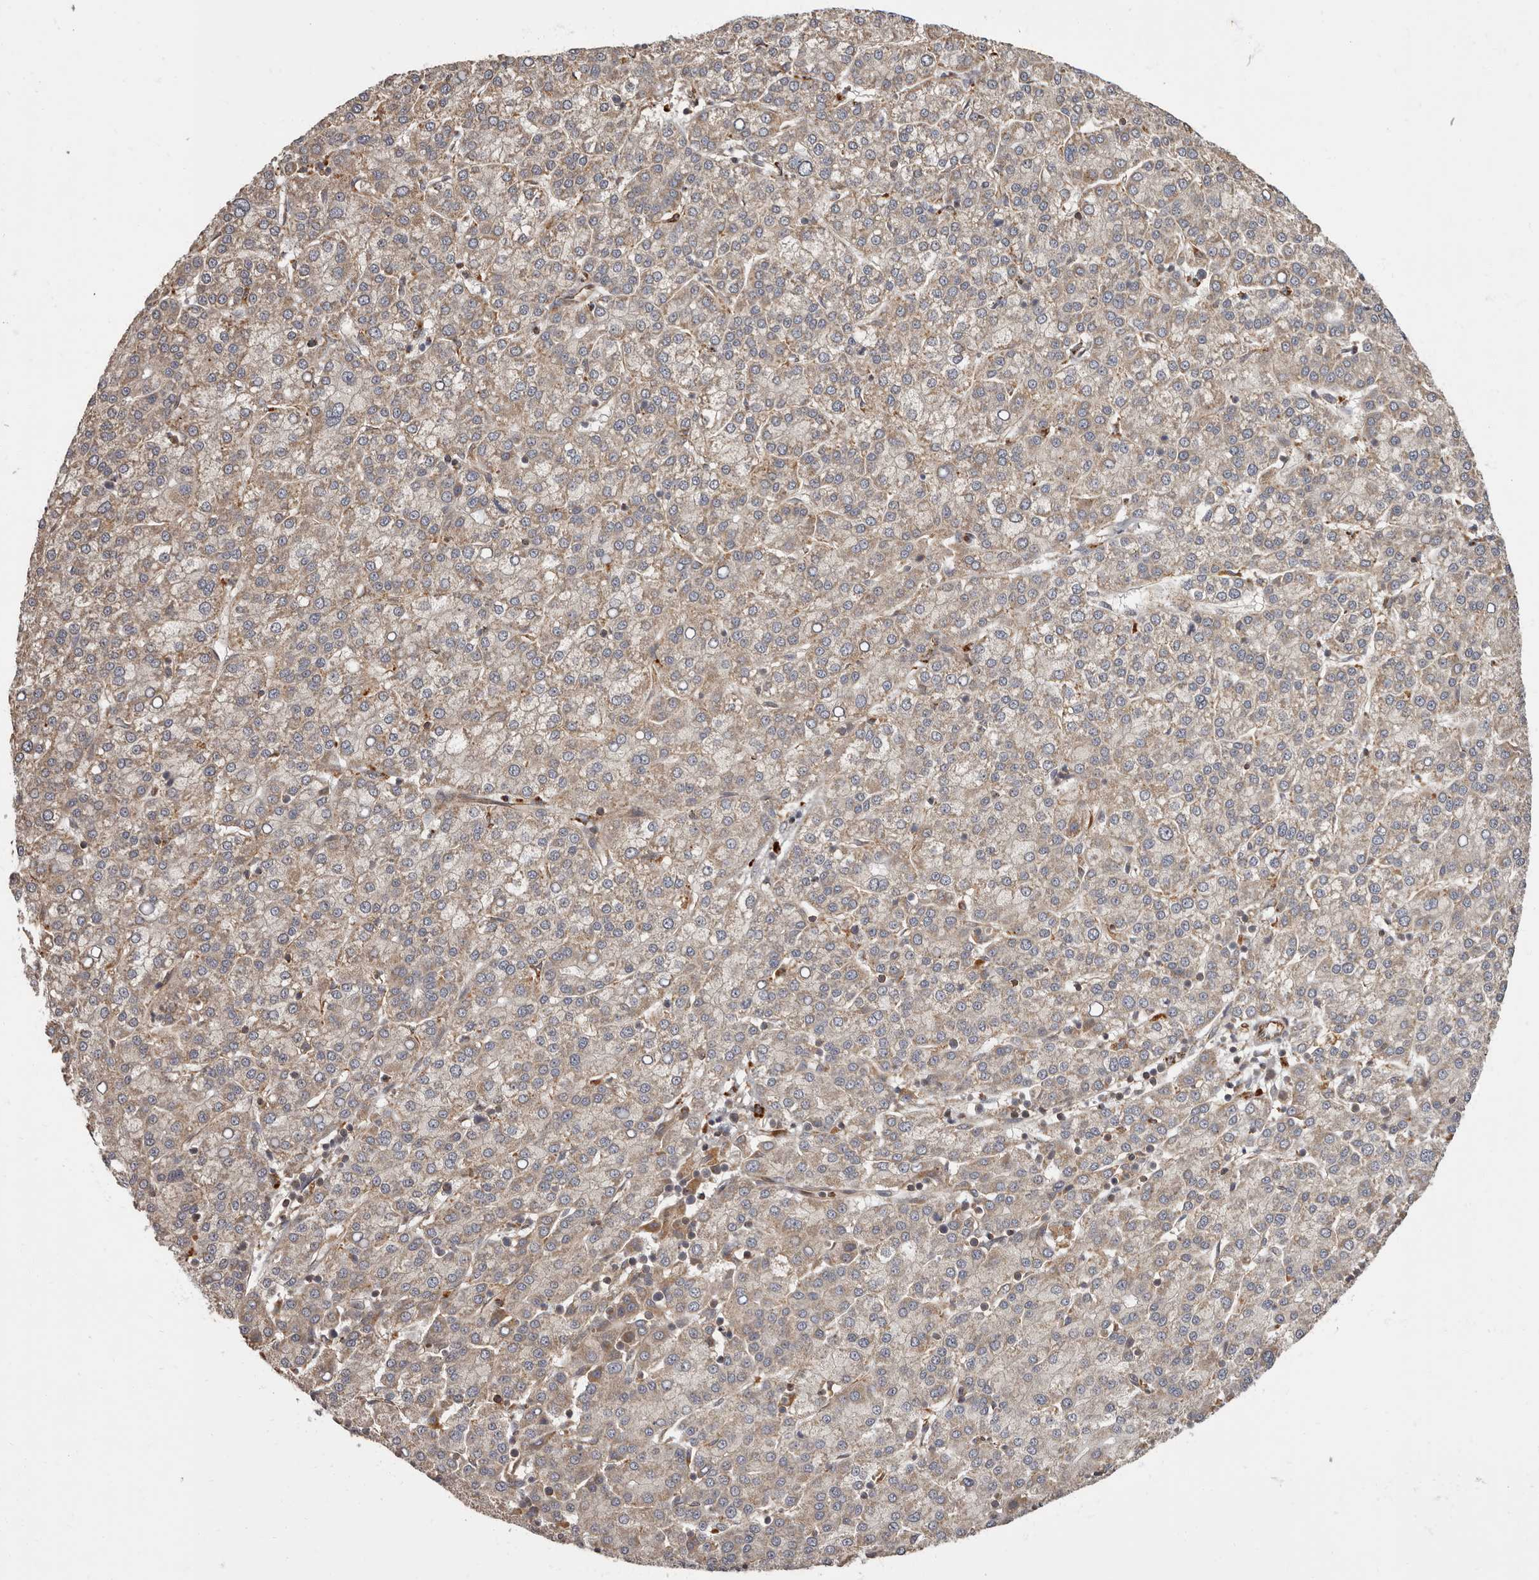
{"staining": {"intensity": "weak", "quantity": "25%-75%", "location": "cytoplasmic/membranous"}, "tissue": "liver cancer", "cell_type": "Tumor cells", "image_type": "cancer", "snomed": [{"axis": "morphology", "description": "Carcinoma, Hepatocellular, NOS"}, {"axis": "topography", "description": "Liver"}], "caption": "Human liver hepatocellular carcinoma stained for a protein (brown) displays weak cytoplasmic/membranous positive positivity in approximately 25%-75% of tumor cells.", "gene": "ADCY2", "patient": {"sex": "female", "age": 58}}